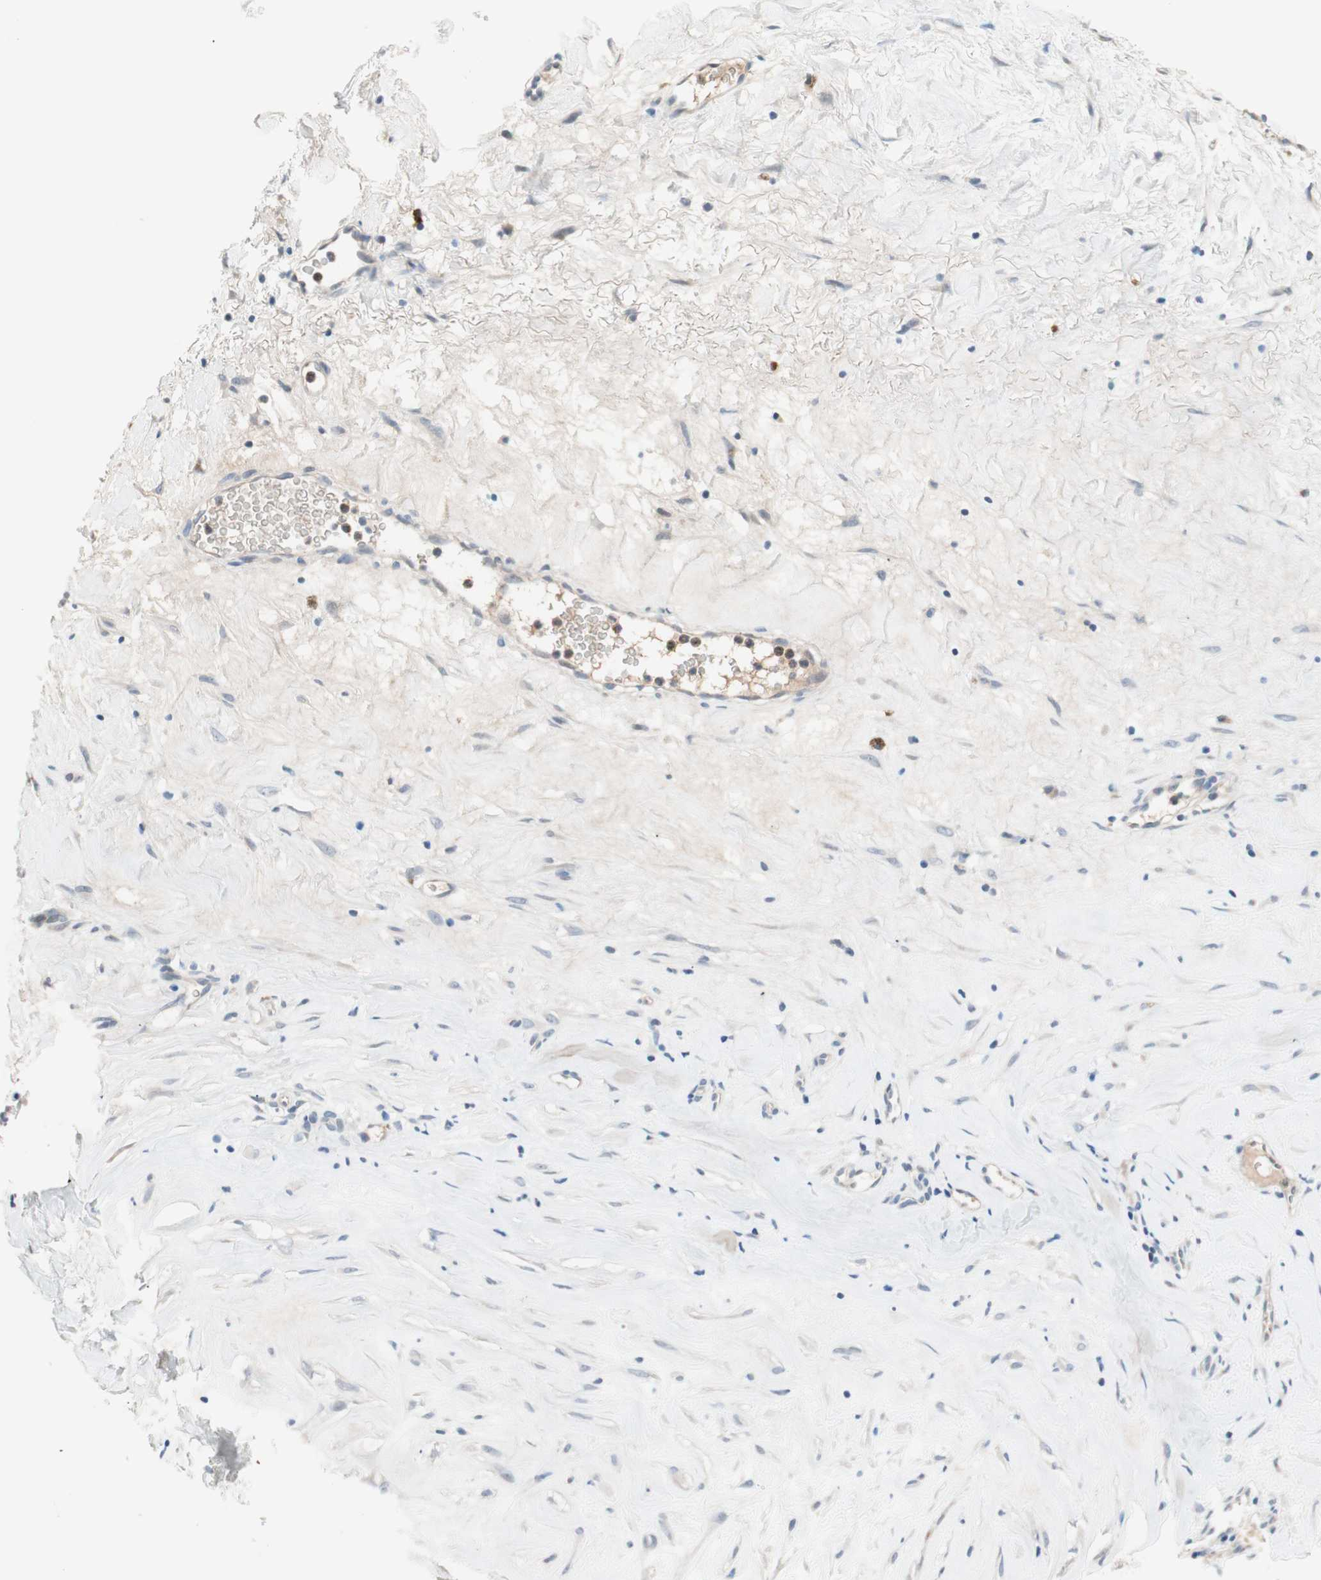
{"staining": {"intensity": "negative", "quantity": "none", "location": "none"}, "tissue": "liver cancer", "cell_type": "Tumor cells", "image_type": "cancer", "snomed": [{"axis": "morphology", "description": "Cholangiocarcinoma"}, {"axis": "topography", "description": "Liver"}], "caption": "There is no significant positivity in tumor cells of cholangiocarcinoma (liver). (Stains: DAB IHC with hematoxylin counter stain, Microscopy: brightfield microscopy at high magnification).", "gene": "PDZK1", "patient": {"sex": "female", "age": 65}}